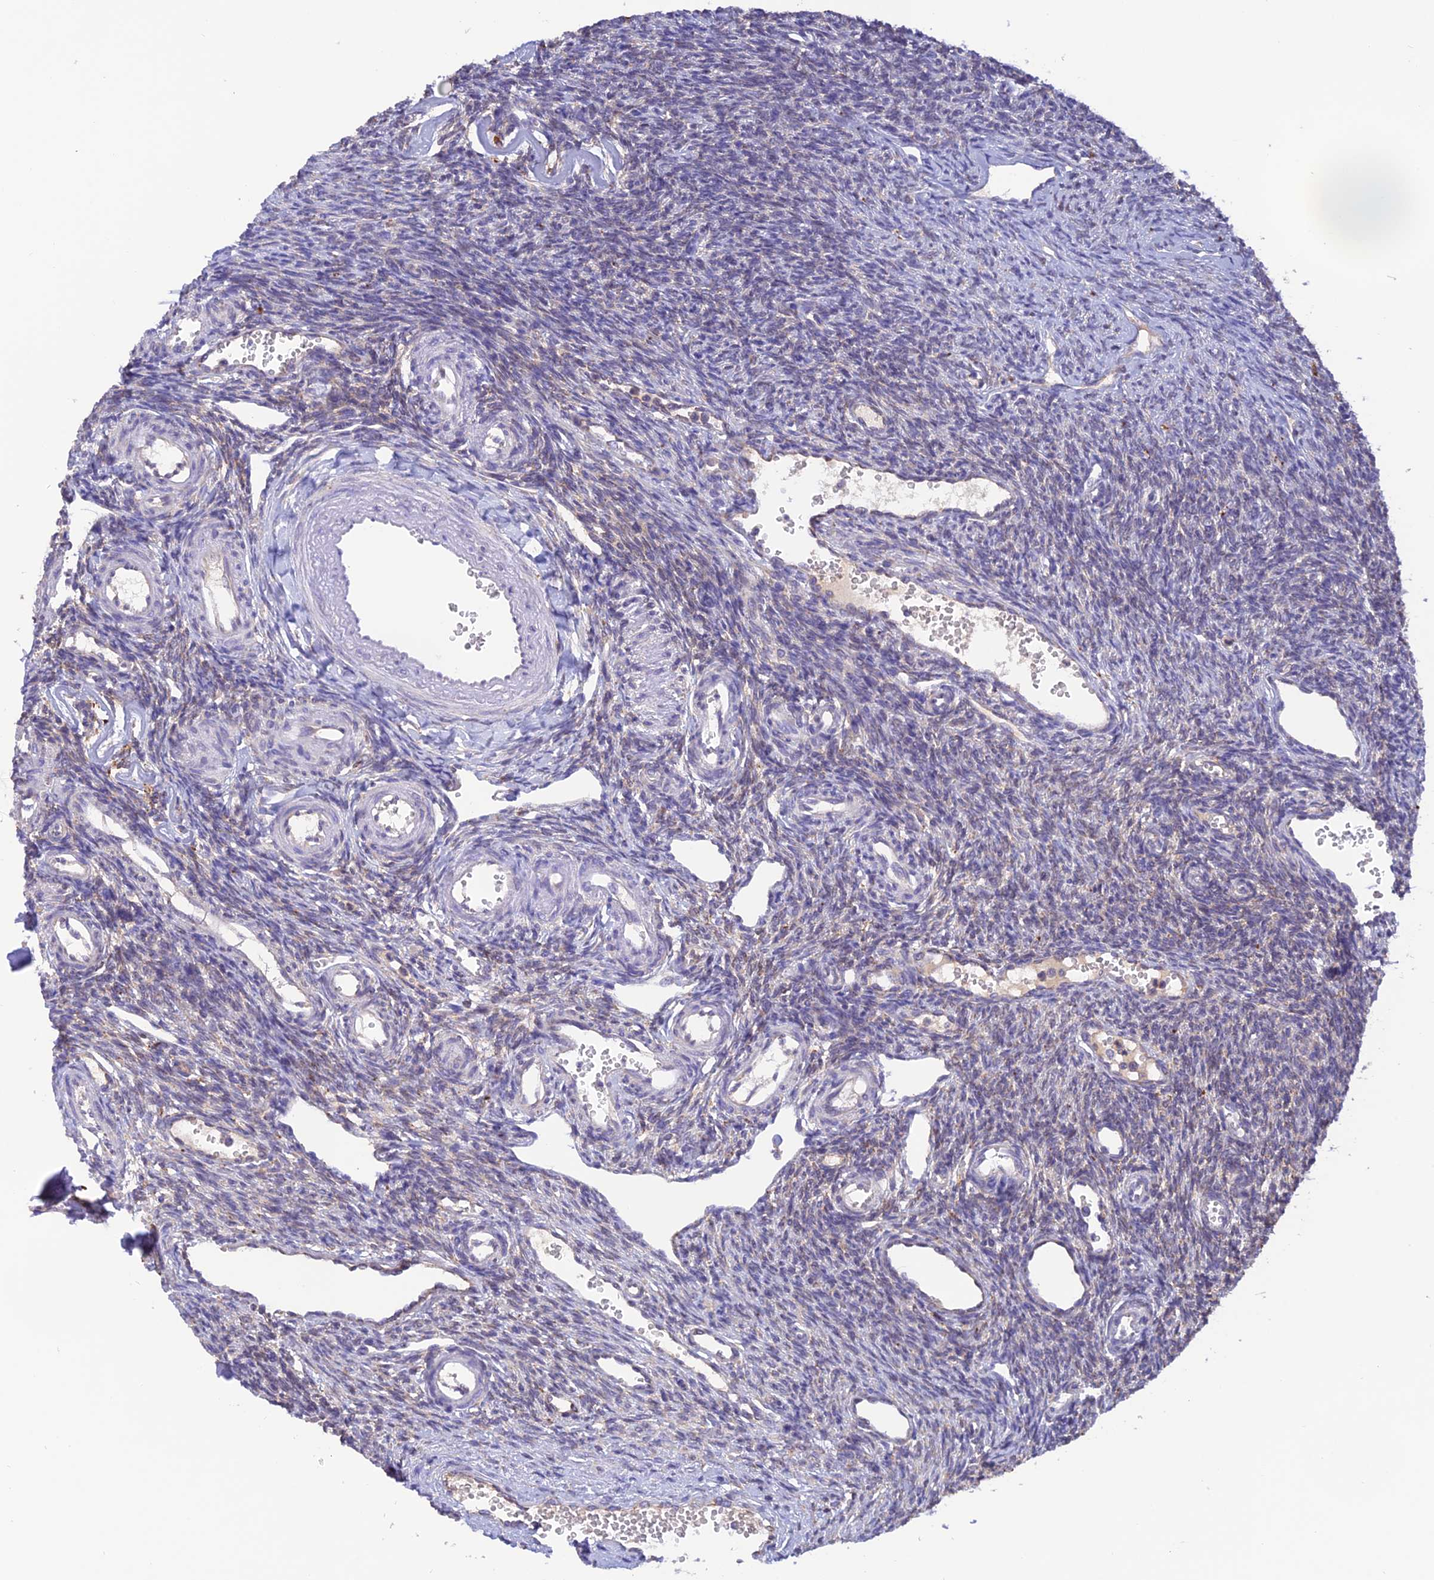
{"staining": {"intensity": "moderate", "quantity": ">75%", "location": "cytoplasmic/membranous"}, "tissue": "ovary", "cell_type": "Follicle cells", "image_type": "normal", "snomed": [{"axis": "morphology", "description": "Normal tissue, NOS"}, {"axis": "morphology", "description": "Cyst, NOS"}, {"axis": "topography", "description": "Ovary"}], "caption": "Approximately >75% of follicle cells in unremarkable human ovary display moderate cytoplasmic/membranous protein expression as visualized by brown immunohistochemical staining.", "gene": "ENSG00000255439", "patient": {"sex": "female", "age": 33}}